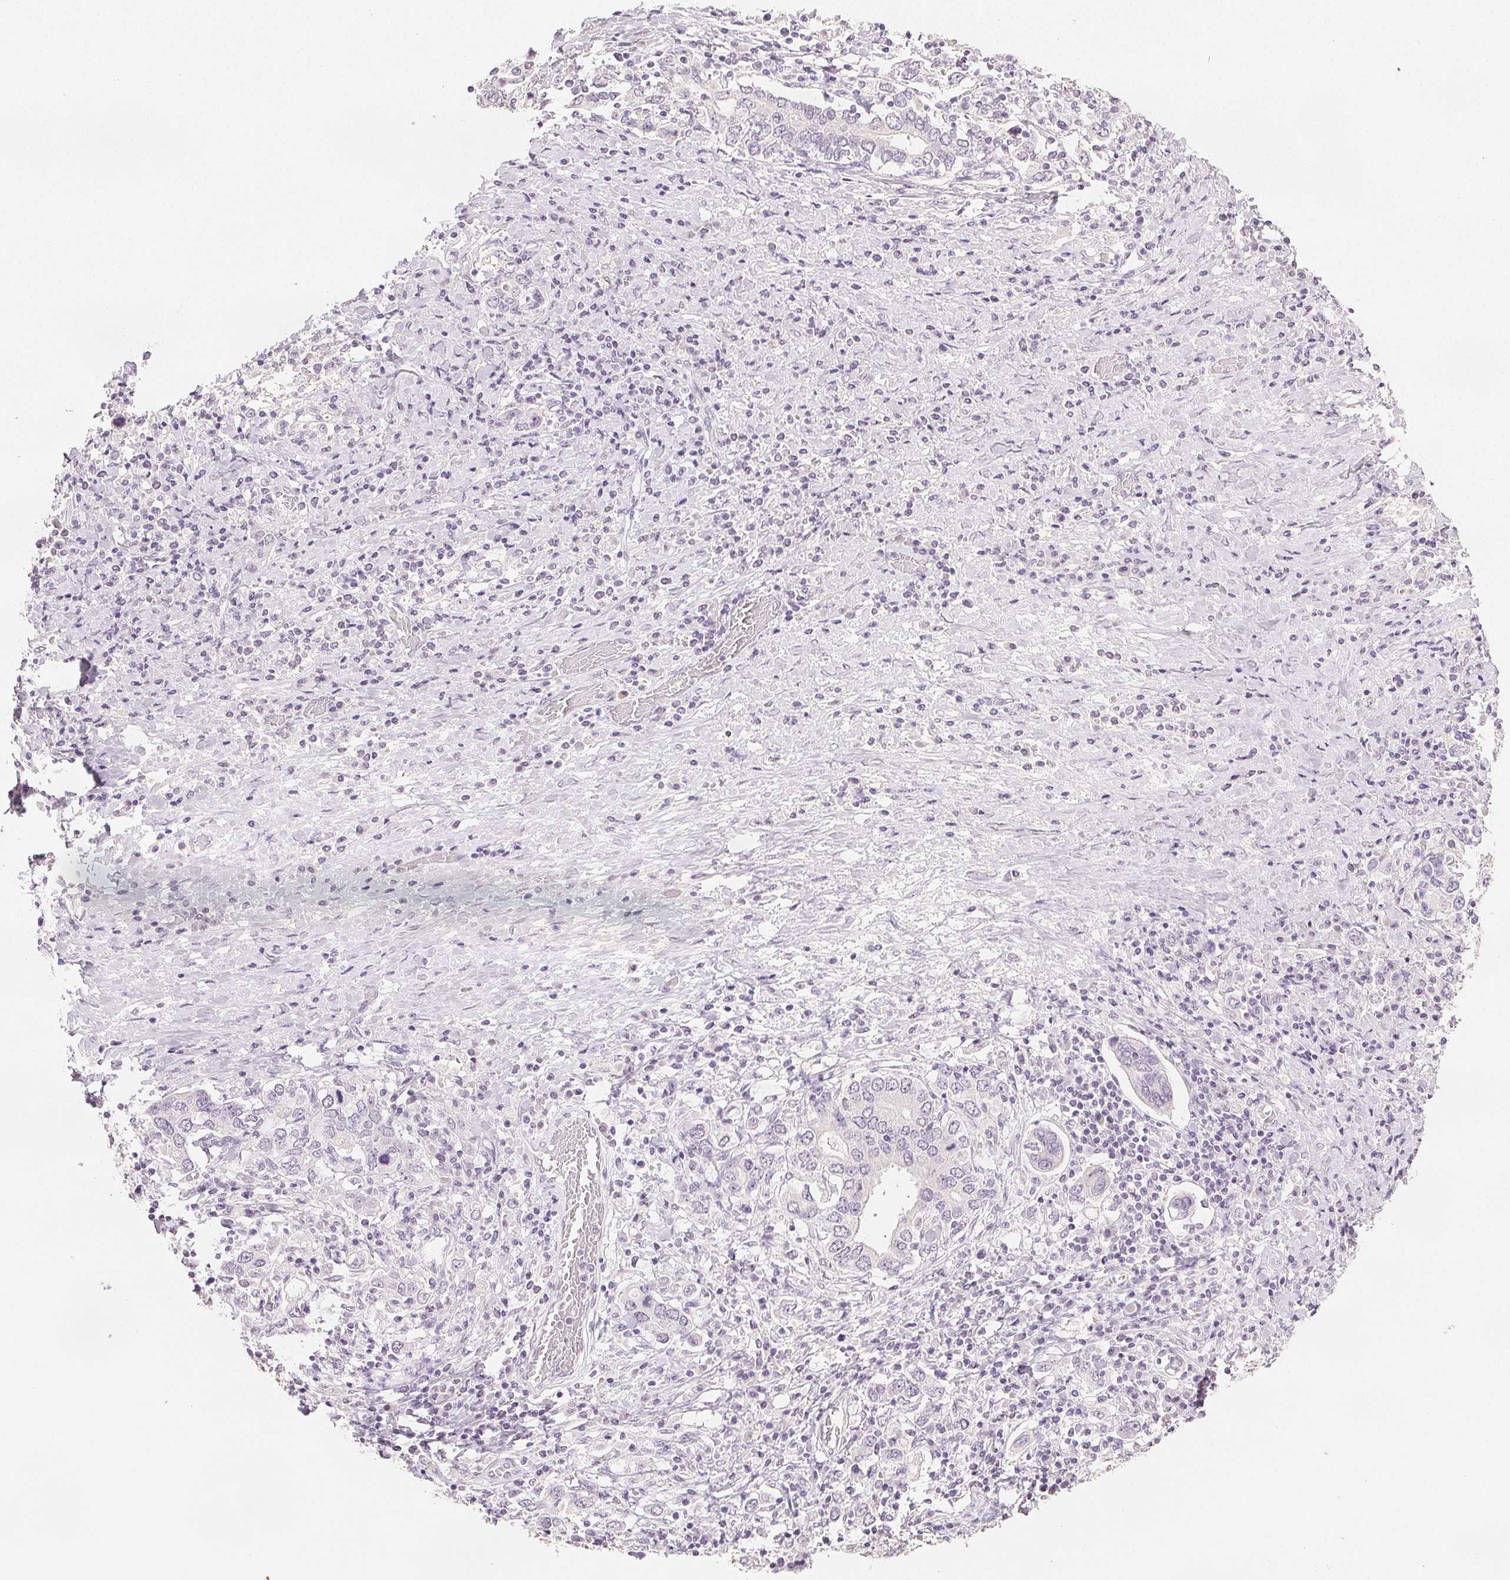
{"staining": {"intensity": "negative", "quantity": "none", "location": "none"}, "tissue": "stomach cancer", "cell_type": "Tumor cells", "image_type": "cancer", "snomed": [{"axis": "morphology", "description": "Adenocarcinoma, NOS"}, {"axis": "topography", "description": "Stomach, upper"}, {"axis": "topography", "description": "Stomach"}], "caption": "A high-resolution histopathology image shows IHC staining of stomach cancer, which displays no significant positivity in tumor cells.", "gene": "SCGN", "patient": {"sex": "male", "age": 62}}